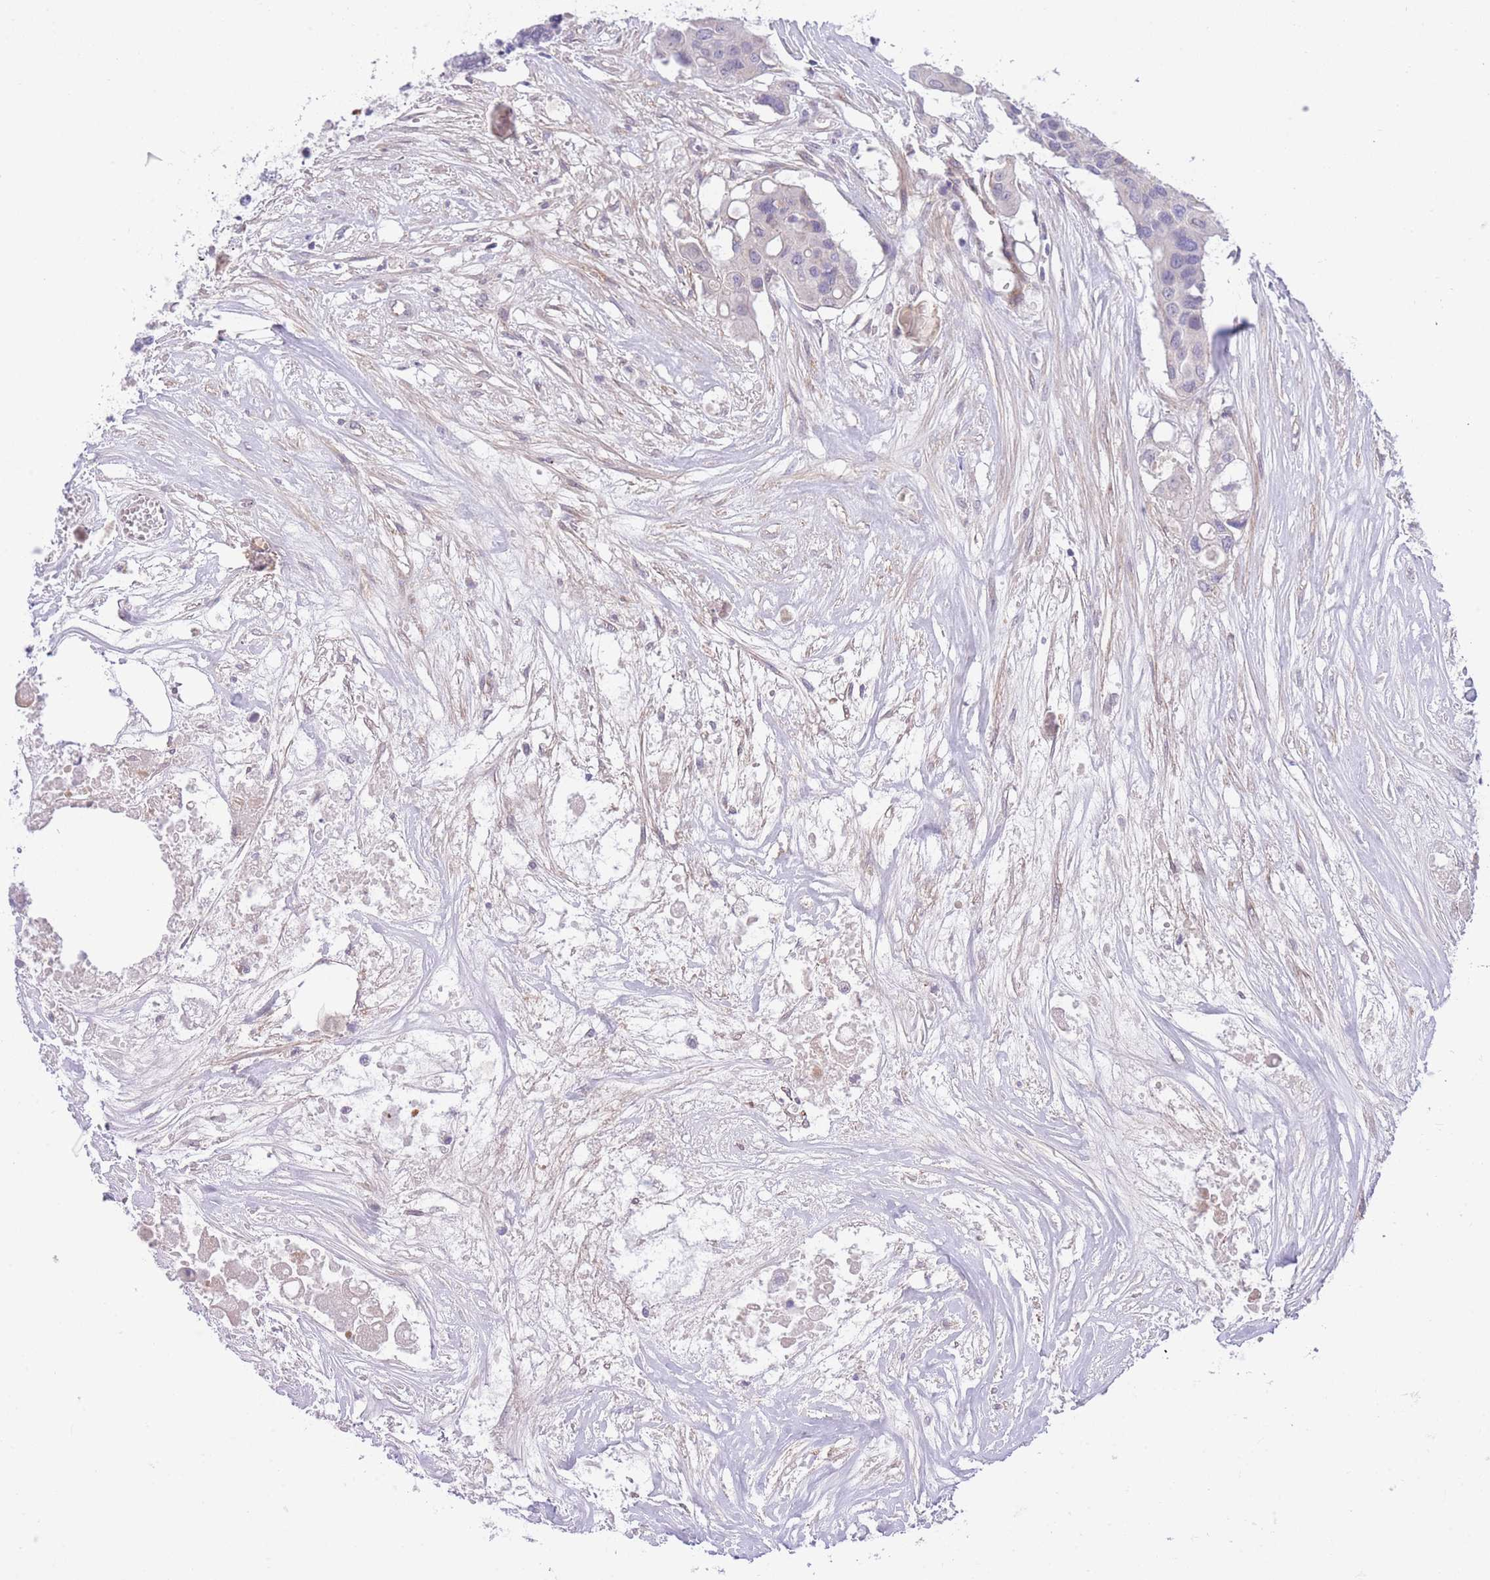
{"staining": {"intensity": "negative", "quantity": "none", "location": "none"}, "tissue": "colorectal cancer", "cell_type": "Tumor cells", "image_type": "cancer", "snomed": [{"axis": "morphology", "description": "Adenocarcinoma, NOS"}, {"axis": "topography", "description": "Colon"}], "caption": "Immunohistochemistry (IHC) photomicrograph of neoplastic tissue: human colorectal cancer stained with DAB (3,3'-diaminobenzidine) displays no significant protein staining in tumor cells. (DAB (3,3'-diaminobenzidine) immunohistochemistry, high magnification).", "gene": "QTRT1", "patient": {"sex": "male", "age": 77}}